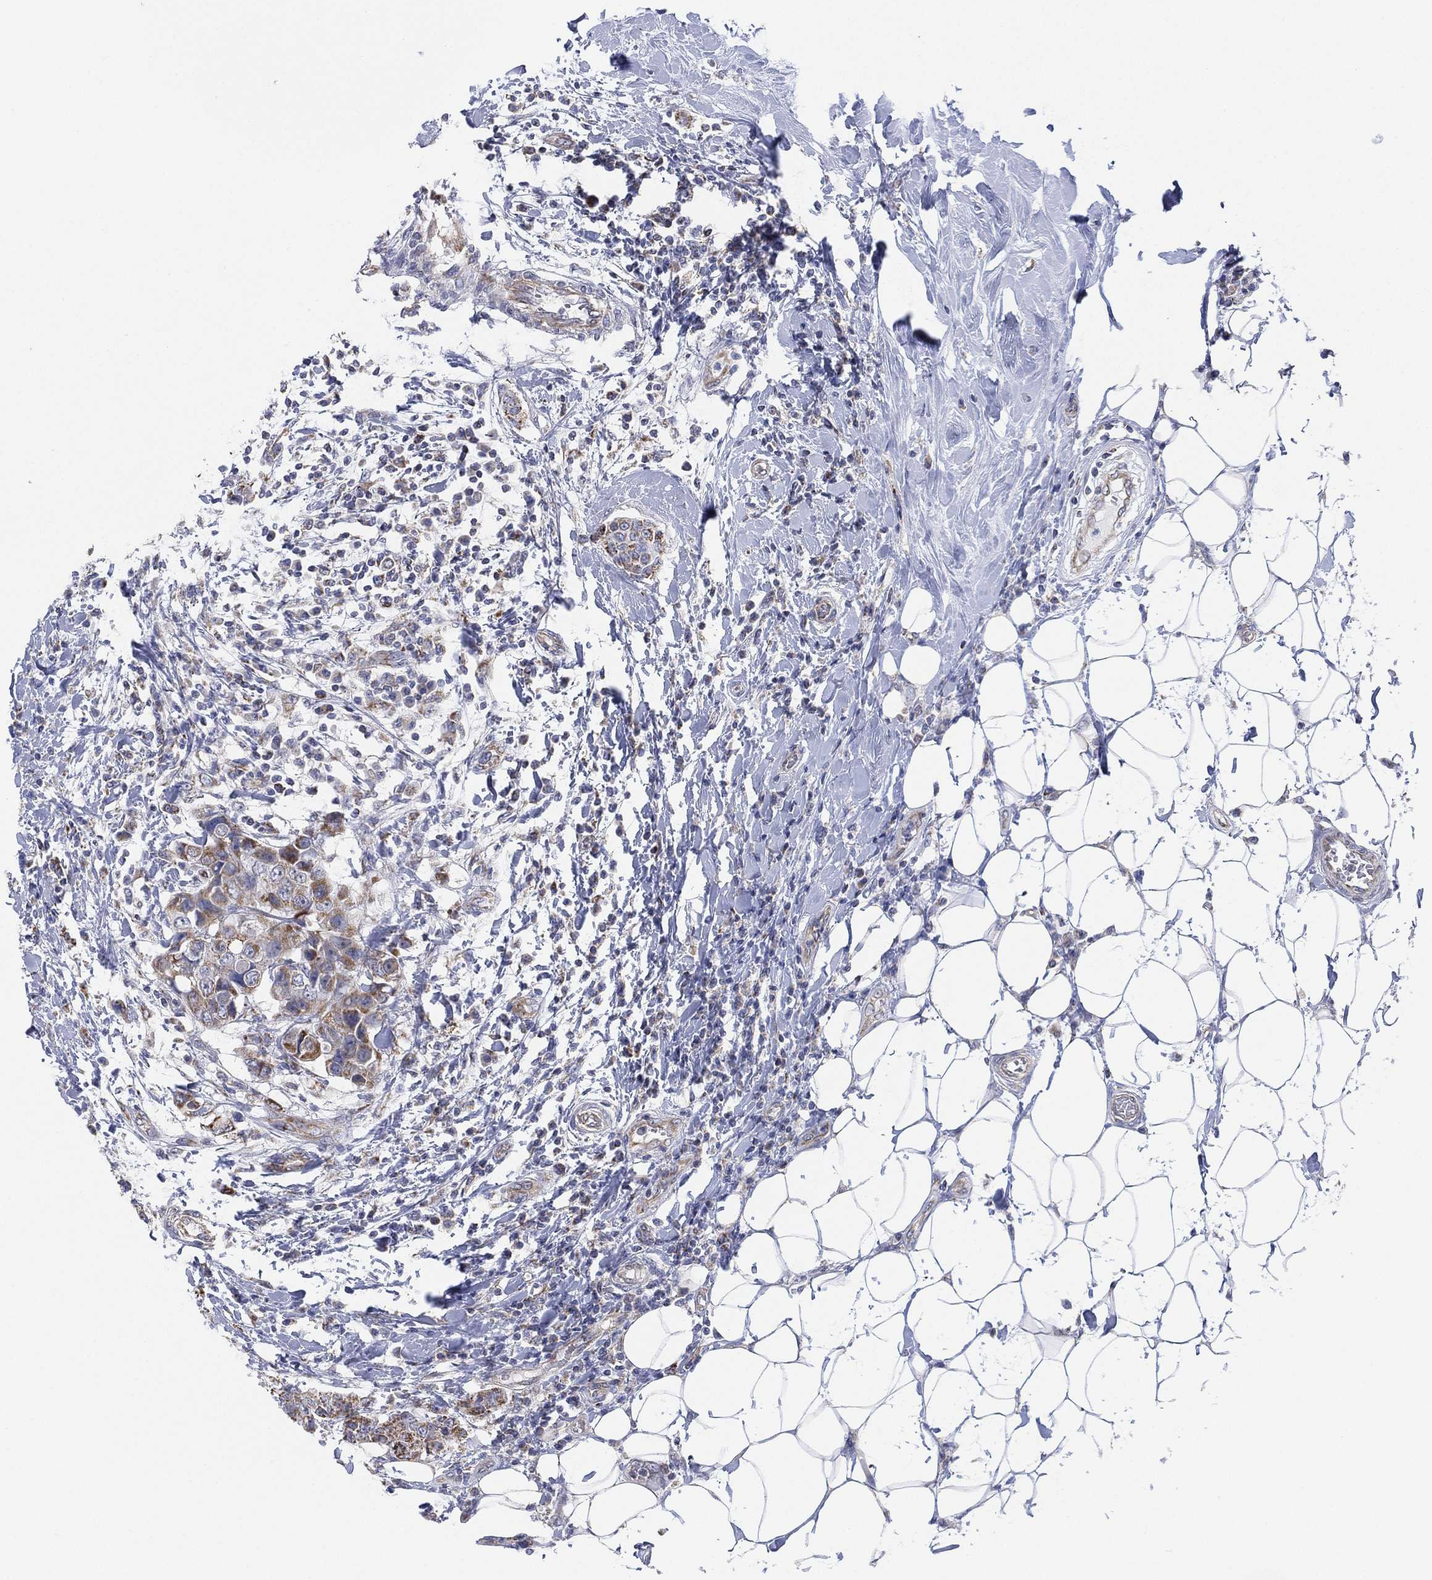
{"staining": {"intensity": "moderate", "quantity": "<25%", "location": "cytoplasmic/membranous"}, "tissue": "breast cancer", "cell_type": "Tumor cells", "image_type": "cancer", "snomed": [{"axis": "morphology", "description": "Duct carcinoma"}, {"axis": "topography", "description": "Breast"}], "caption": "Immunohistochemical staining of intraductal carcinoma (breast) shows moderate cytoplasmic/membranous protein positivity in approximately <25% of tumor cells.", "gene": "INA", "patient": {"sex": "female", "age": 27}}